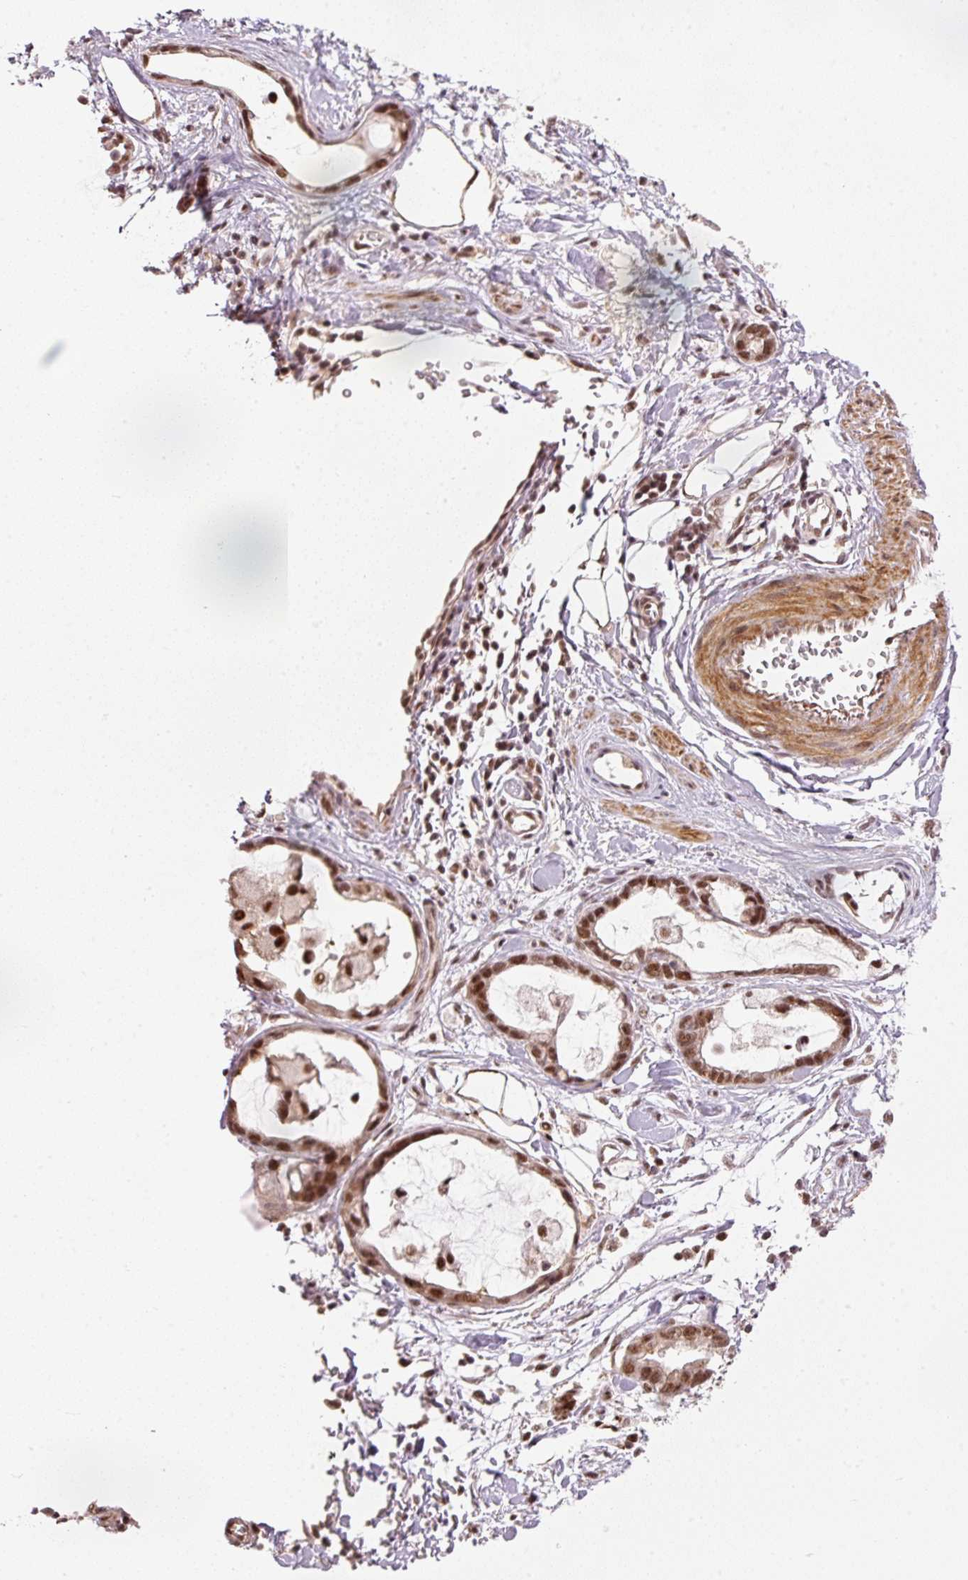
{"staining": {"intensity": "strong", "quantity": ">75%", "location": "nuclear"}, "tissue": "stomach cancer", "cell_type": "Tumor cells", "image_type": "cancer", "snomed": [{"axis": "morphology", "description": "Adenocarcinoma, NOS"}, {"axis": "topography", "description": "Stomach"}], "caption": "Approximately >75% of tumor cells in human stomach cancer display strong nuclear protein positivity as visualized by brown immunohistochemical staining.", "gene": "THOC6", "patient": {"sex": "male", "age": 55}}